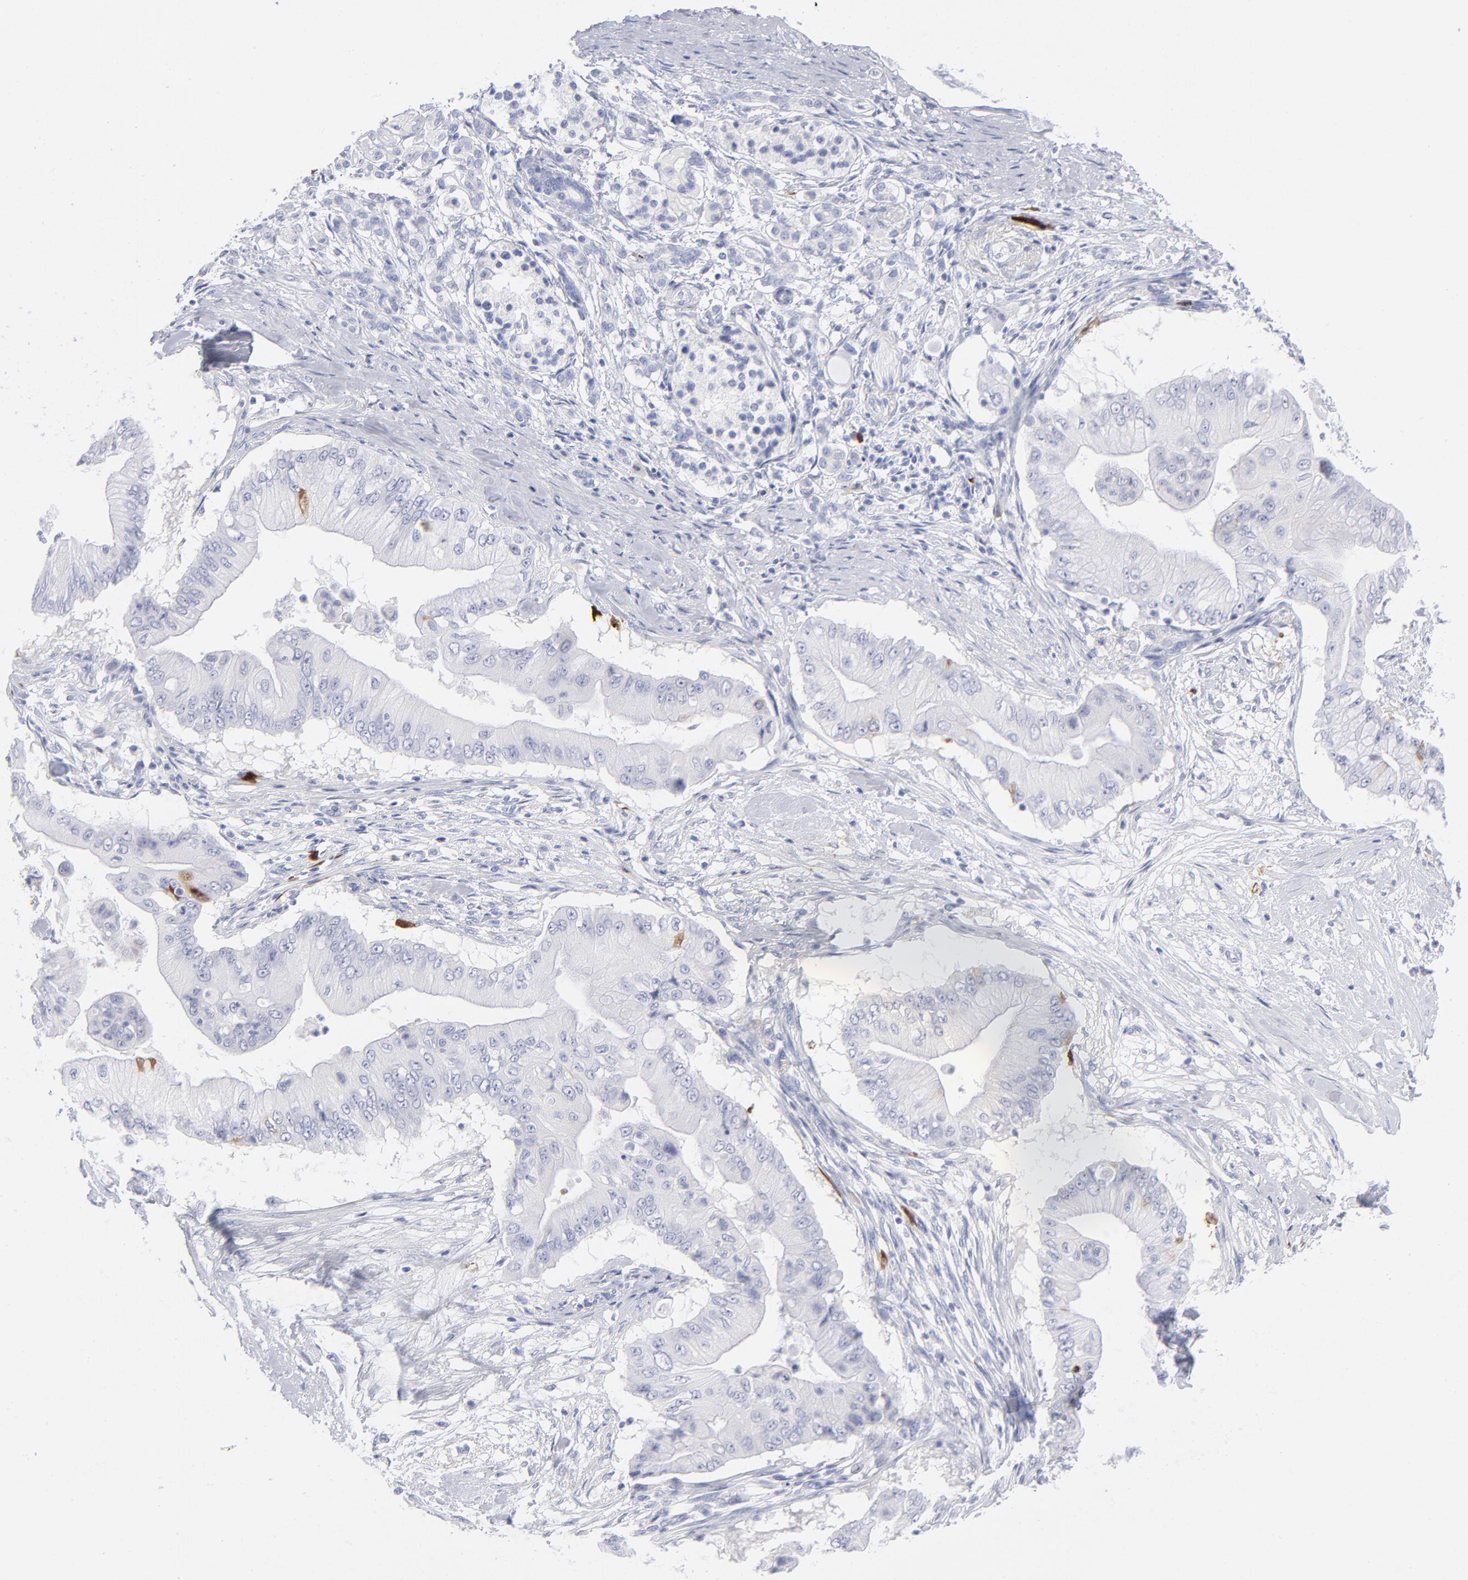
{"staining": {"intensity": "strong", "quantity": "<25%", "location": "cytoplasmic/membranous"}, "tissue": "pancreatic cancer", "cell_type": "Tumor cells", "image_type": "cancer", "snomed": [{"axis": "morphology", "description": "Adenocarcinoma, NOS"}, {"axis": "topography", "description": "Pancreas"}], "caption": "Protein staining displays strong cytoplasmic/membranous expression in approximately <25% of tumor cells in adenocarcinoma (pancreatic).", "gene": "CCNB1", "patient": {"sex": "male", "age": 62}}